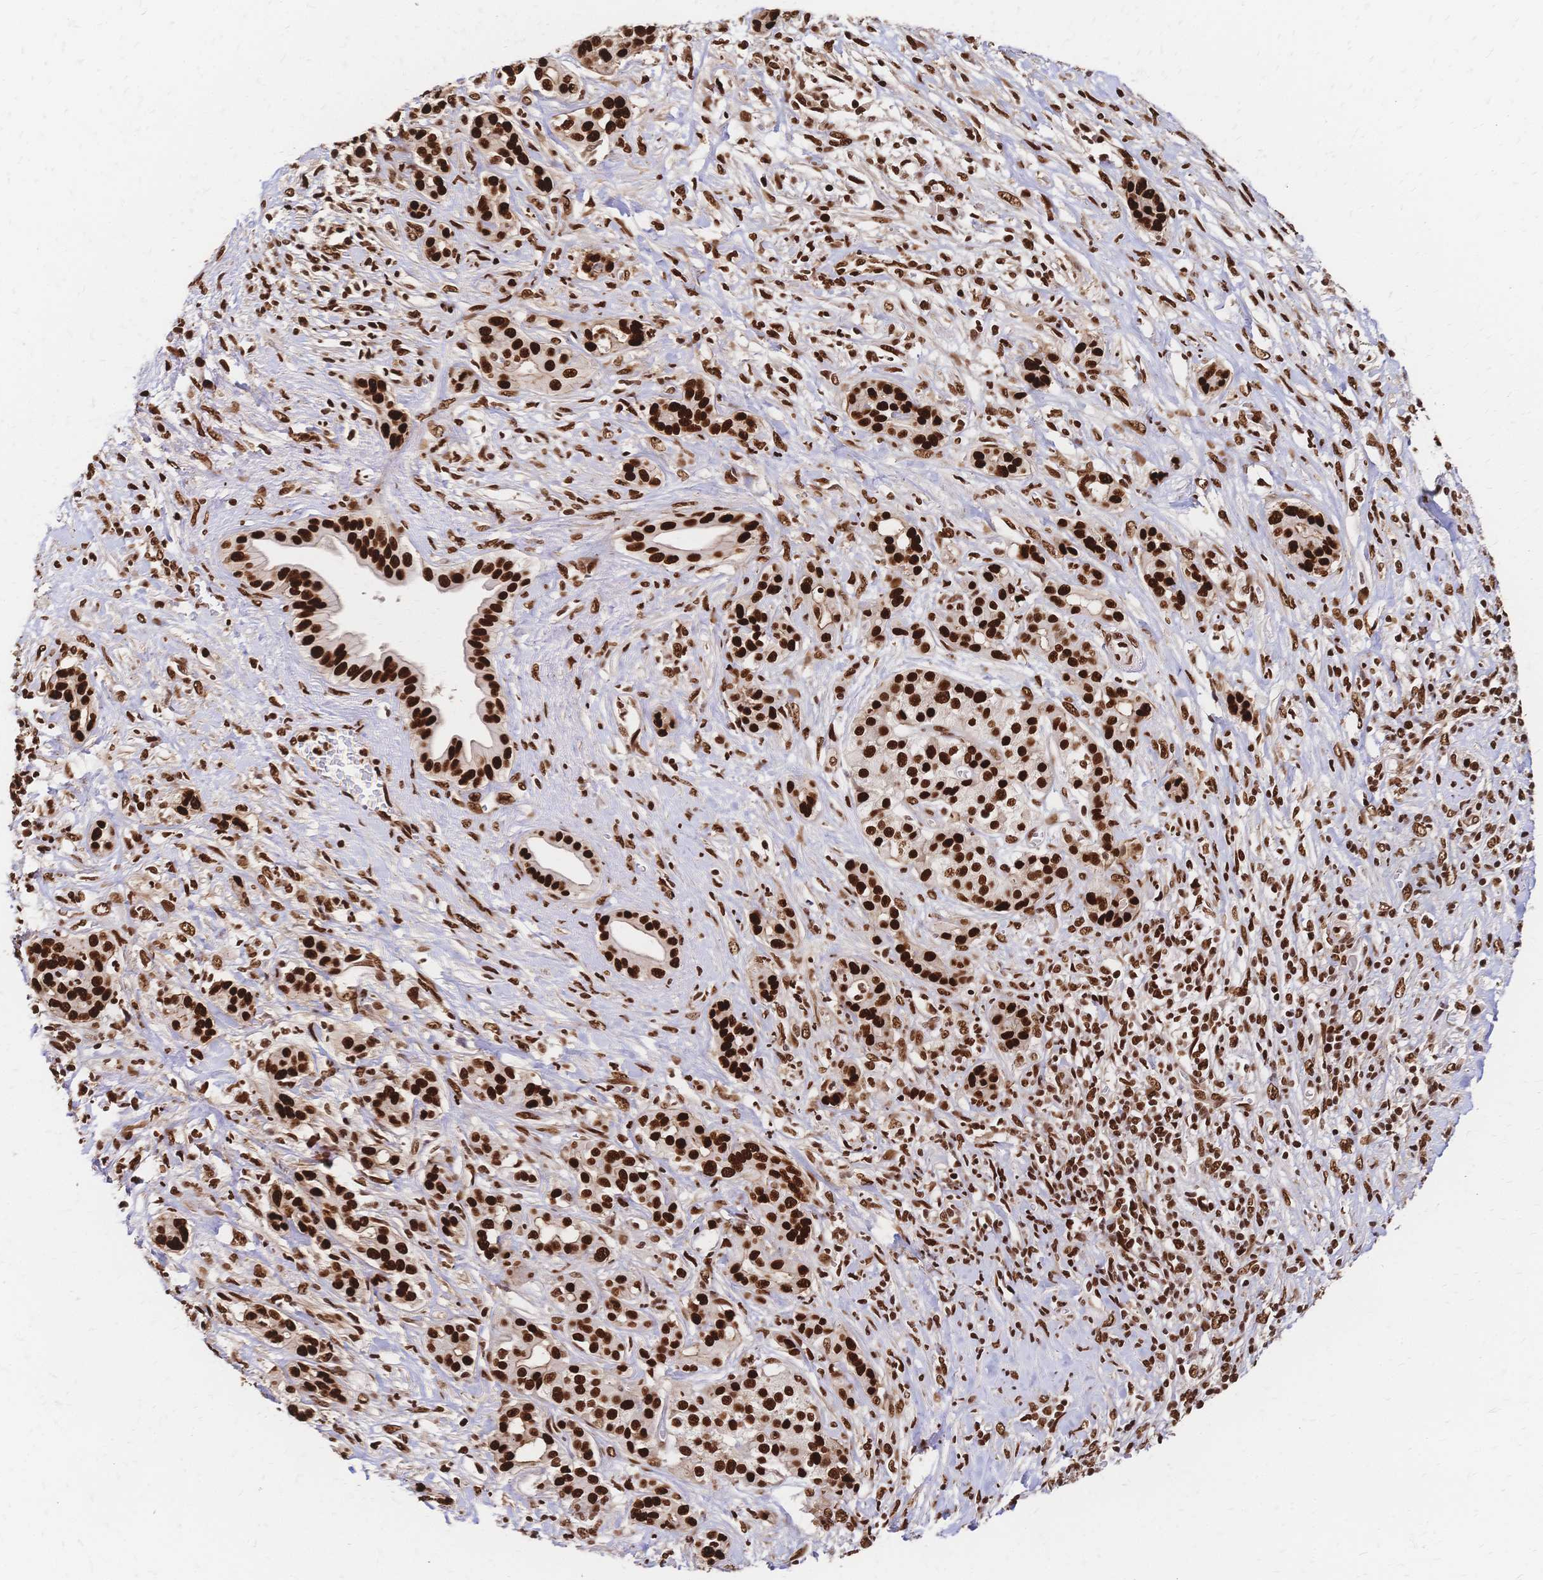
{"staining": {"intensity": "strong", "quantity": ">75%", "location": "nuclear"}, "tissue": "pancreatic cancer", "cell_type": "Tumor cells", "image_type": "cancer", "snomed": [{"axis": "morphology", "description": "Adenocarcinoma, NOS"}, {"axis": "topography", "description": "Pancreas"}], "caption": "Pancreatic adenocarcinoma tissue displays strong nuclear positivity in approximately >75% of tumor cells (DAB (3,3'-diaminobenzidine) = brown stain, brightfield microscopy at high magnification).", "gene": "HDGF", "patient": {"sex": "male", "age": 61}}